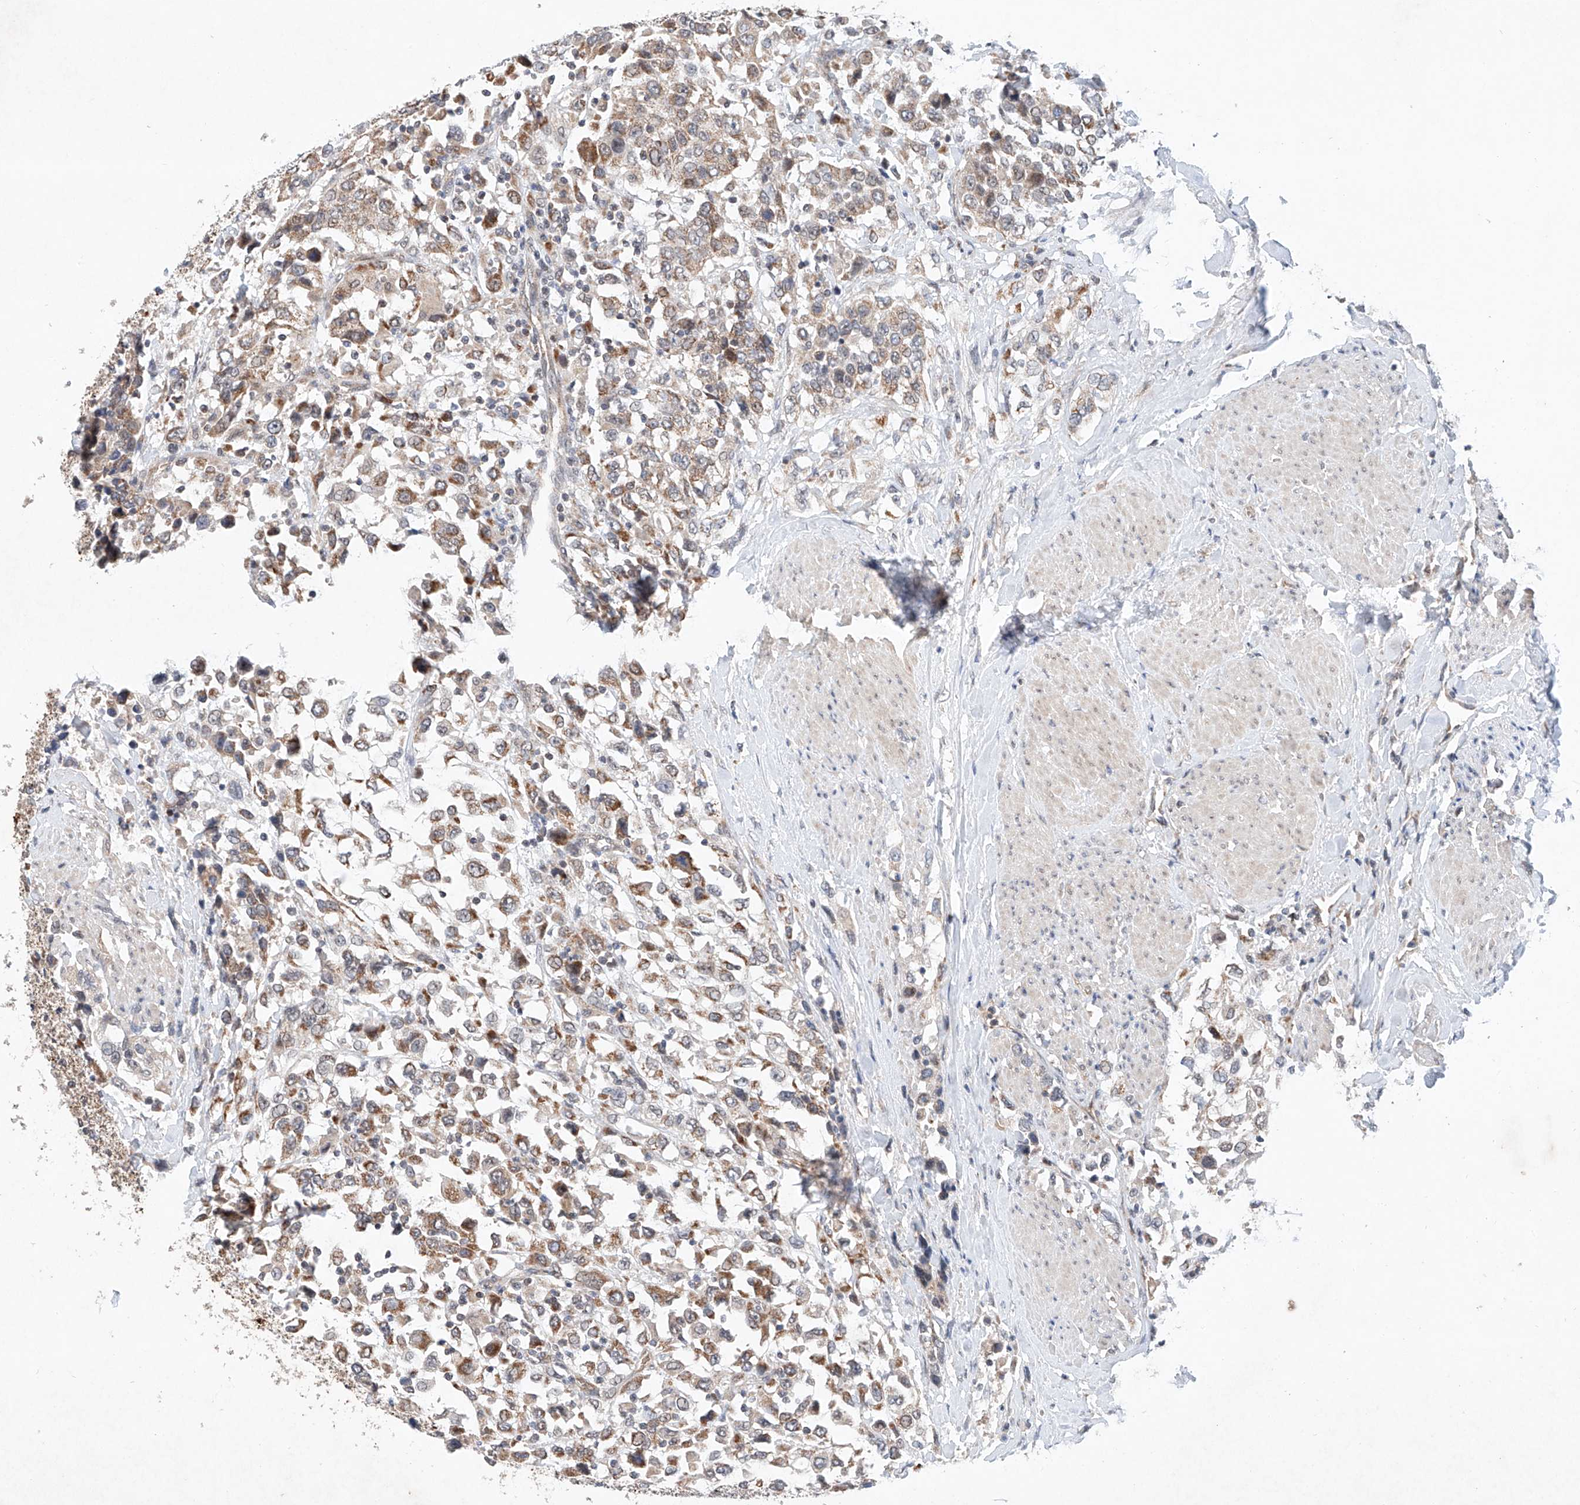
{"staining": {"intensity": "moderate", "quantity": ">75%", "location": "cytoplasmic/membranous"}, "tissue": "urothelial cancer", "cell_type": "Tumor cells", "image_type": "cancer", "snomed": [{"axis": "morphology", "description": "Urothelial carcinoma, High grade"}, {"axis": "topography", "description": "Urinary bladder"}], "caption": "The photomicrograph exhibits immunohistochemical staining of urothelial cancer. There is moderate cytoplasmic/membranous expression is appreciated in about >75% of tumor cells. Immunohistochemistry stains the protein in brown and the nuclei are stained blue.", "gene": "FASTK", "patient": {"sex": "female", "age": 80}}